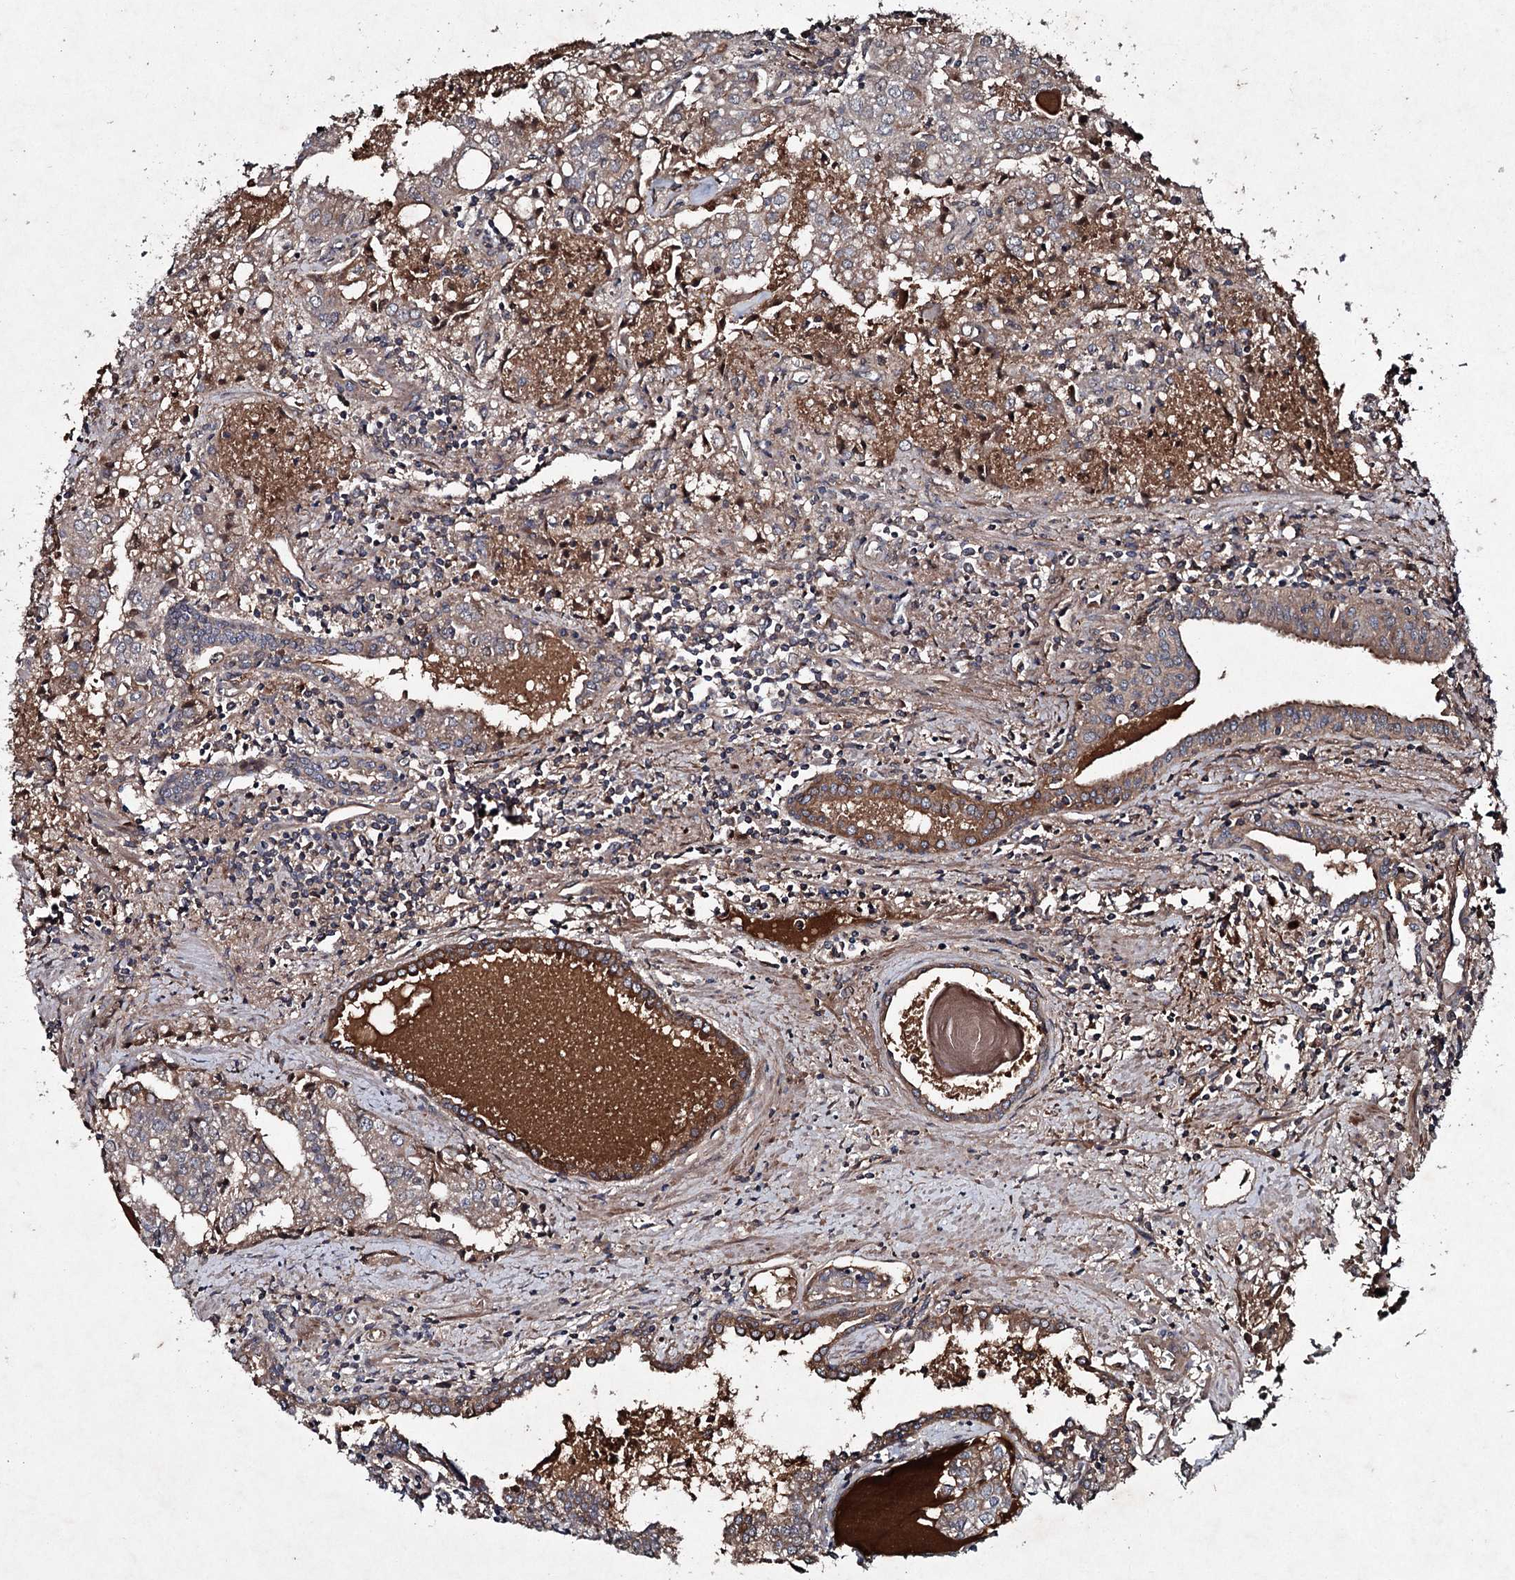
{"staining": {"intensity": "weak", "quantity": "25%-75%", "location": "cytoplasmic/membranous"}, "tissue": "prostate cancer", "cell_type": "Tumor cells", "image_type": "cancer", "snomed": [{"axis": "morphology", "description": "Adenocarcinoma, High grade"}, {"axis": "topography", "description": "Prostate"}], "caption": "The histopathology image shows immunohistochemical staining of prostate cancer. There is weak cytoplasmic/membranous expression is identified in about 25%-75% of tumor cells. (Brightfield microscopy of DAB IHC at high magnification).", "gene": "PGLYRP2", "patient": {"sex": "male", "age": 68}}